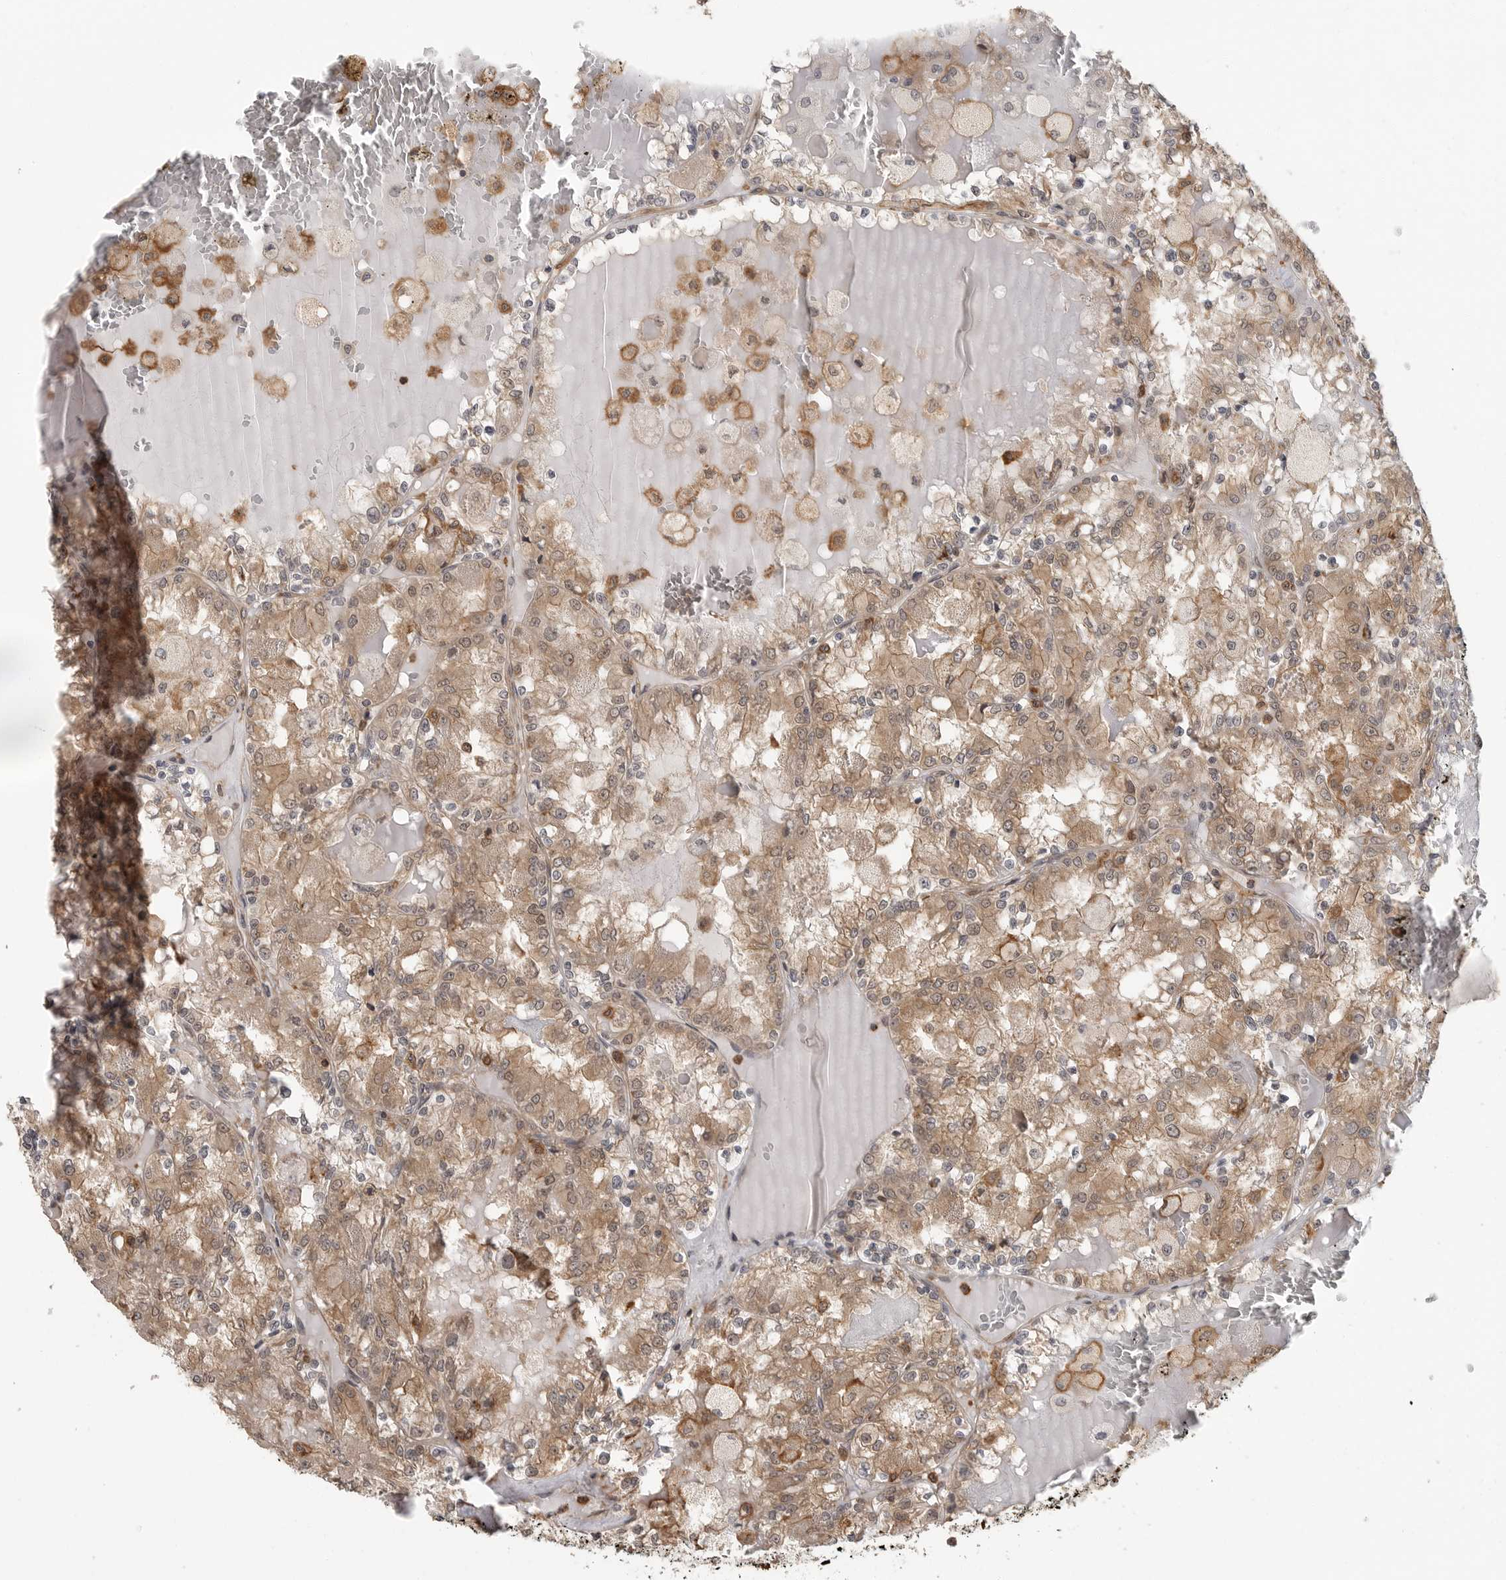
{"staining": {"intensity": "moderate", "quantity": ">75%", "location": "cytoplasmic/membranous,nuclear"}, "tissue": "renal cancer", "cell_type": "Tumor cells", "image_type": "cancer", "snomed": [{"axis": "morphology", "description": "Adenocarcinoma, NOS"}, {"axis": "topography", "description": "Kidney"}], "caption": "Immunohistochemical staining of human renal cancer reveals medium levels of moderate cytoplasmic/membranous and nuclear expression in about >75% of tumor cells.", "gene": "ERN1", "patient": {"sex": "female", "age": 56}}